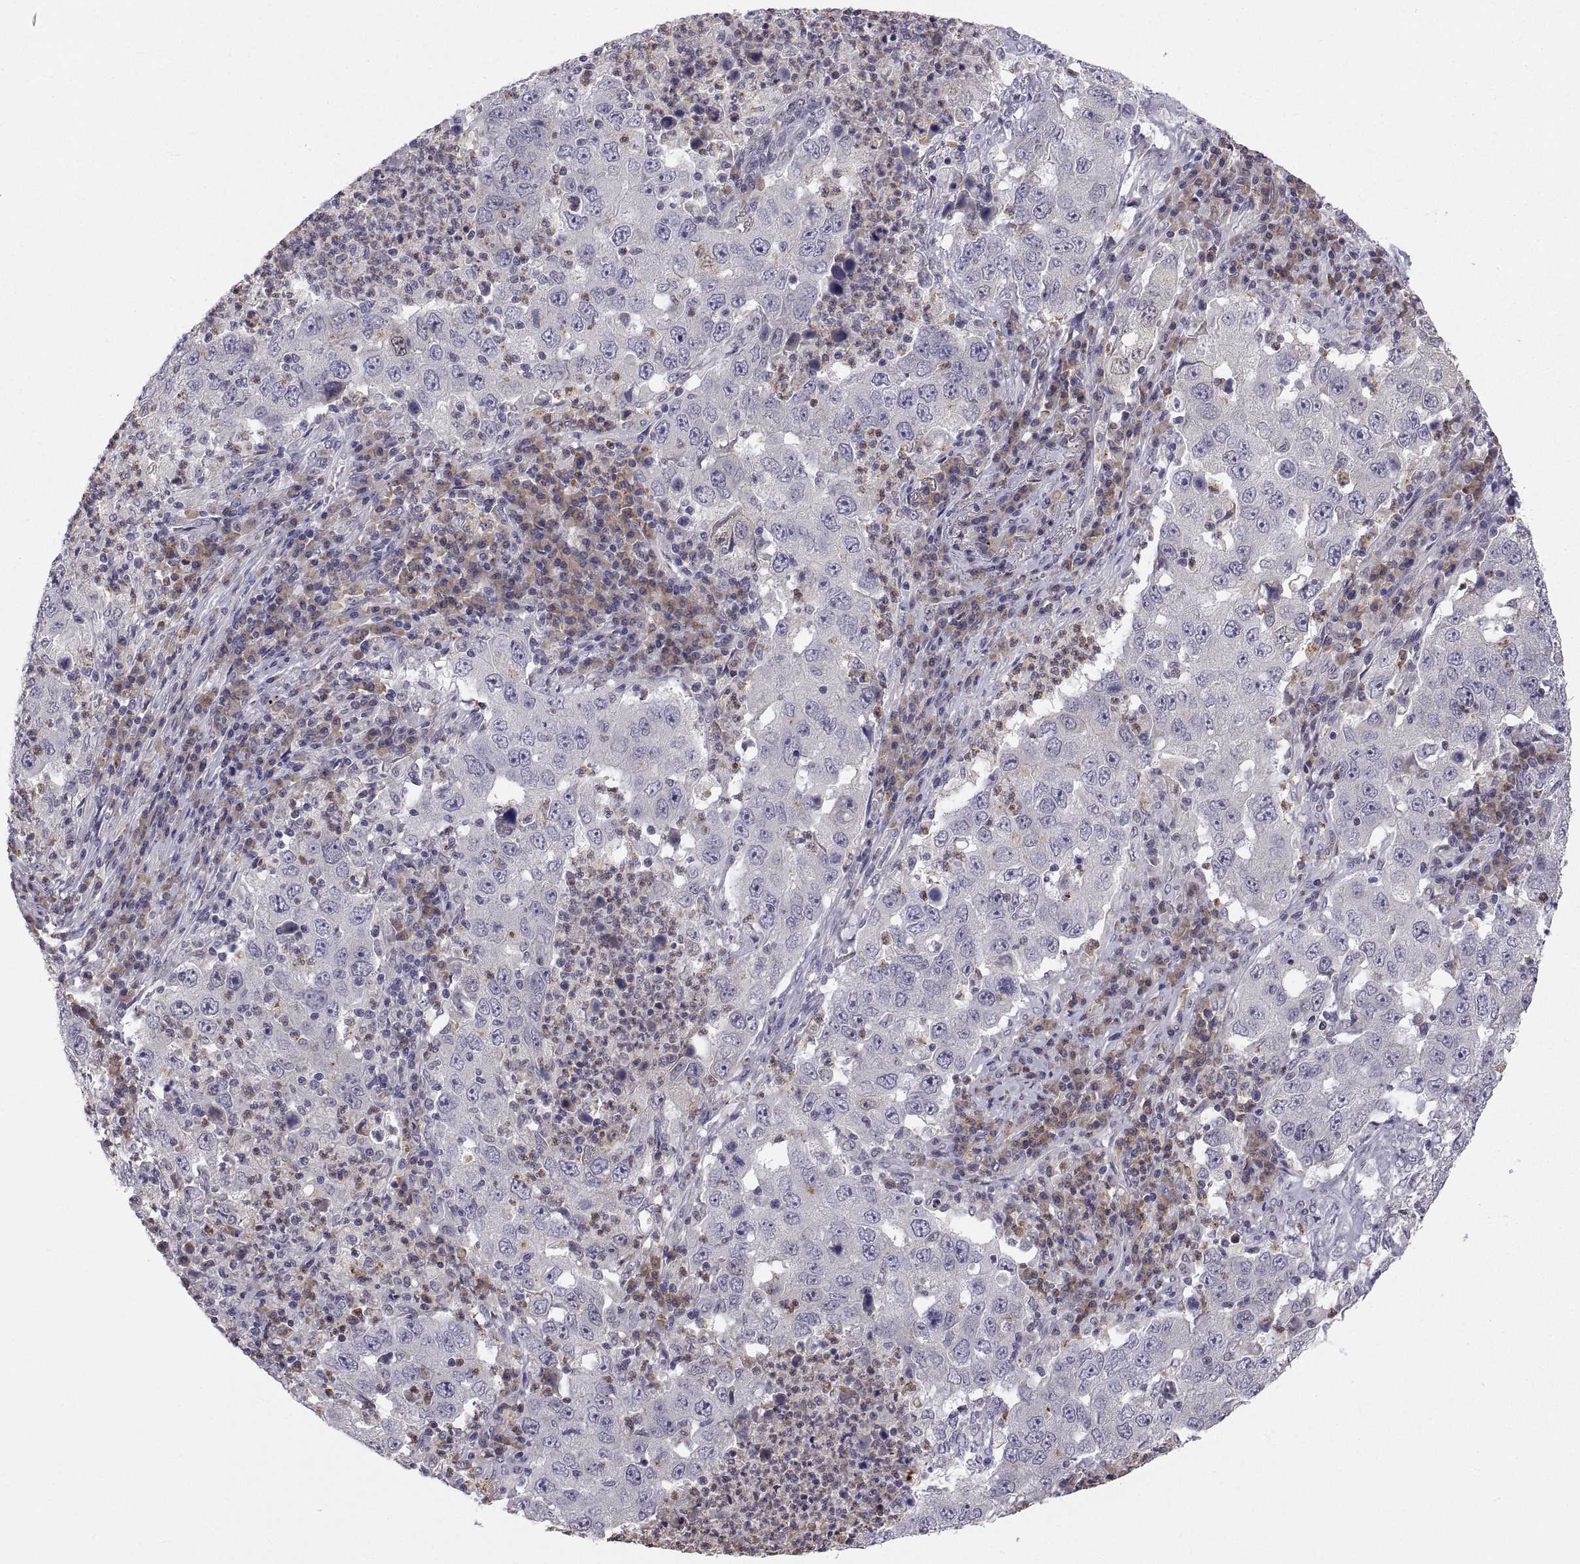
{"staining": {"intensity": "negative", "quantity": "none", "location": "none"}, "tissue": "lung cancer", "cell_type": "Tumor cells", "image_type": "cancer", "snomed": [{"axis": "morphology", "description": "Adenocarcinoma, NOS"}, {"axis": "topography", "description": "Lung"}], "caption": "Protein analysis of lung adenocarcinoma shows no significant staining in tumor cells.", "gene": "PKP1", "patient": {"sex": "male", "age": 73}}